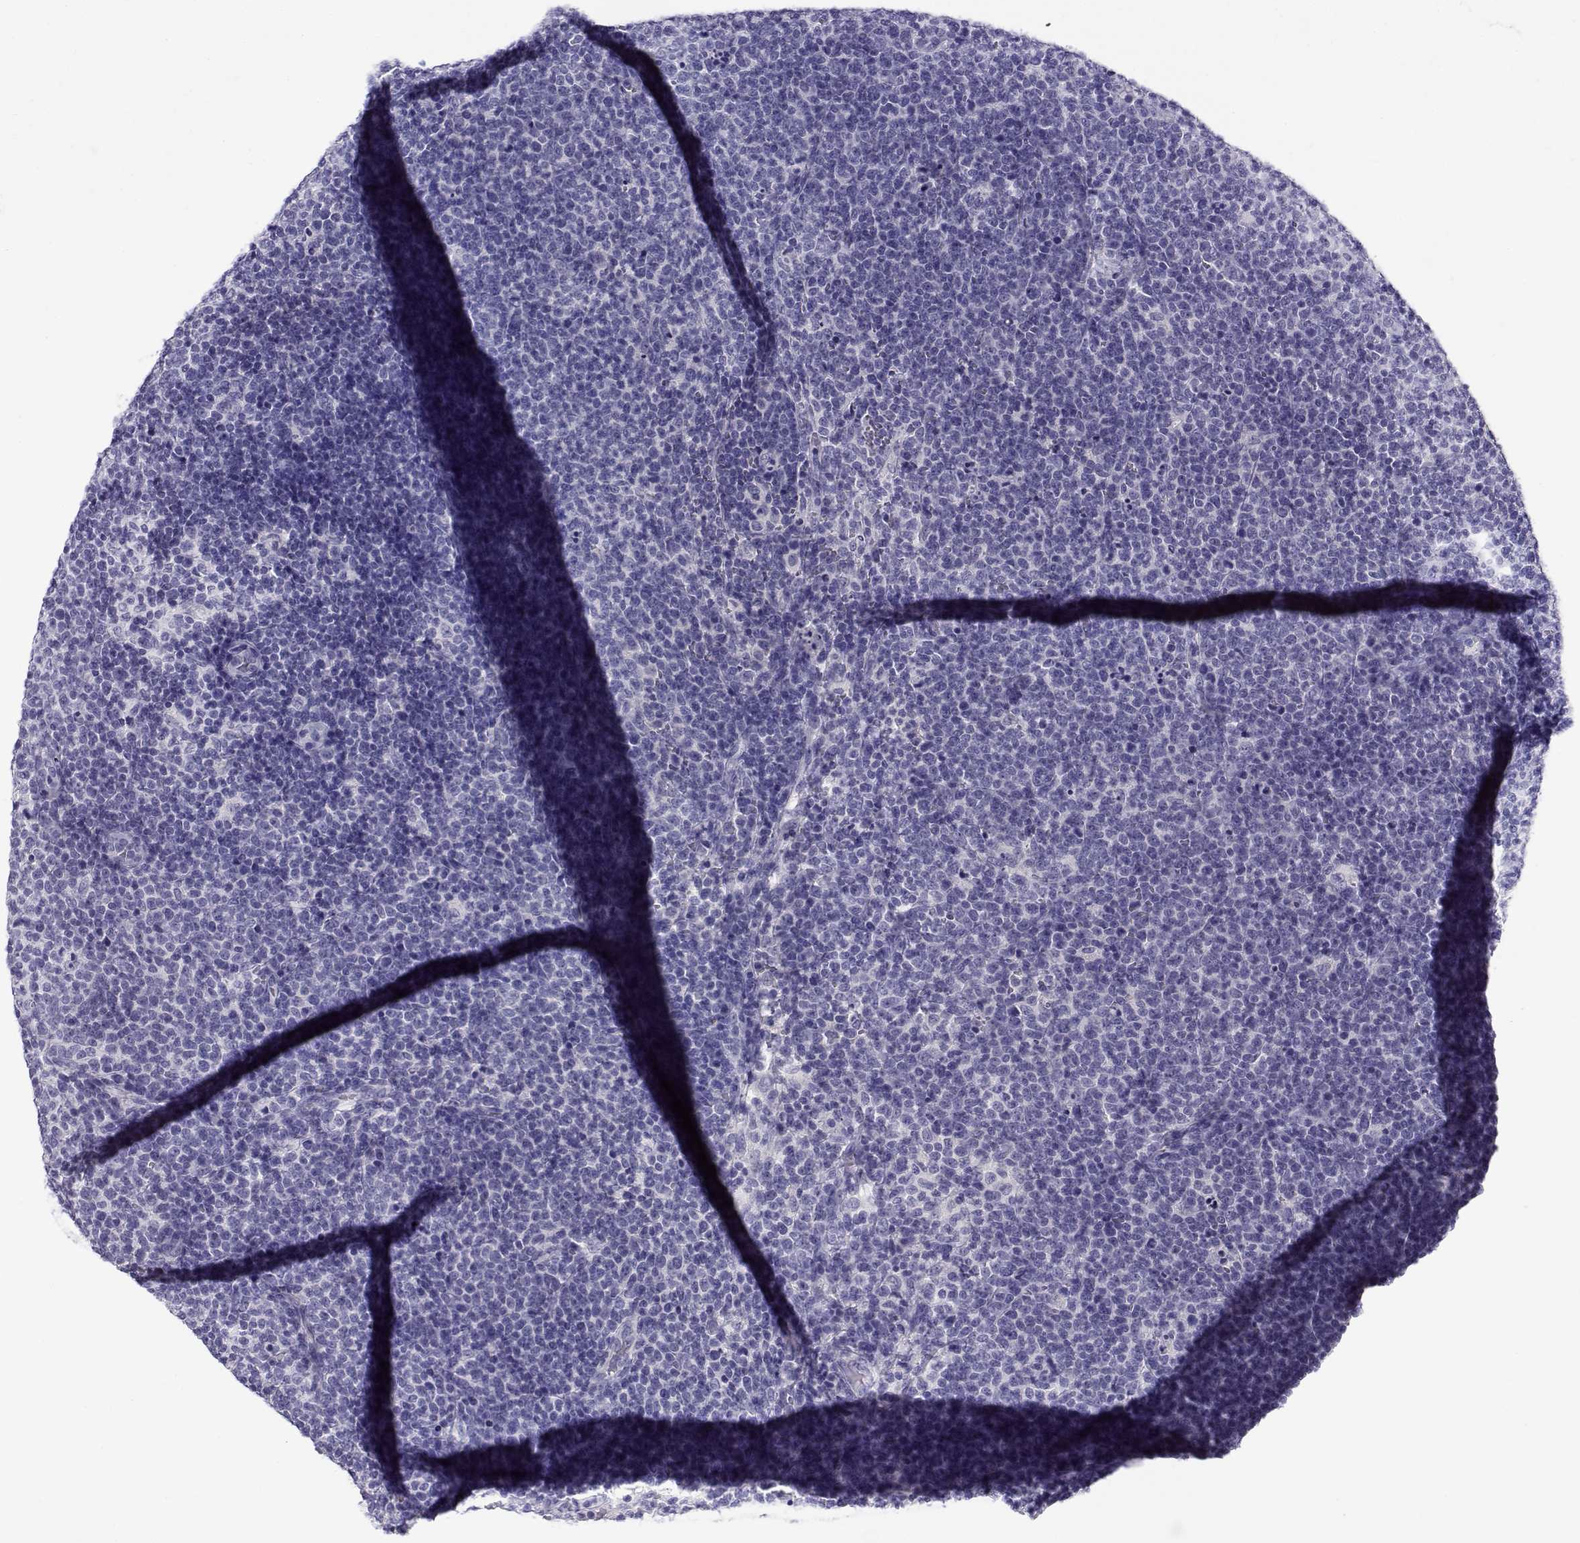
{"staining": {"intensity": "negative", "quantity": "none", "location": "none"}, "tissue": "lymphoma", "cell_type": "Tumor cells", "image_type": "cancer", "snomed": [{"axis": "morphology", "description": "Malignant lymphoma, non-Hodgkin's type, High grade"}, {"axis": "topography", "description": "Lymph node"}], "caption": "Micrograph shows no protein expression in tumor cells of lymphoma tissue.", "gene": "CABS1", "patient": {"sex": "male", "age": 61}}